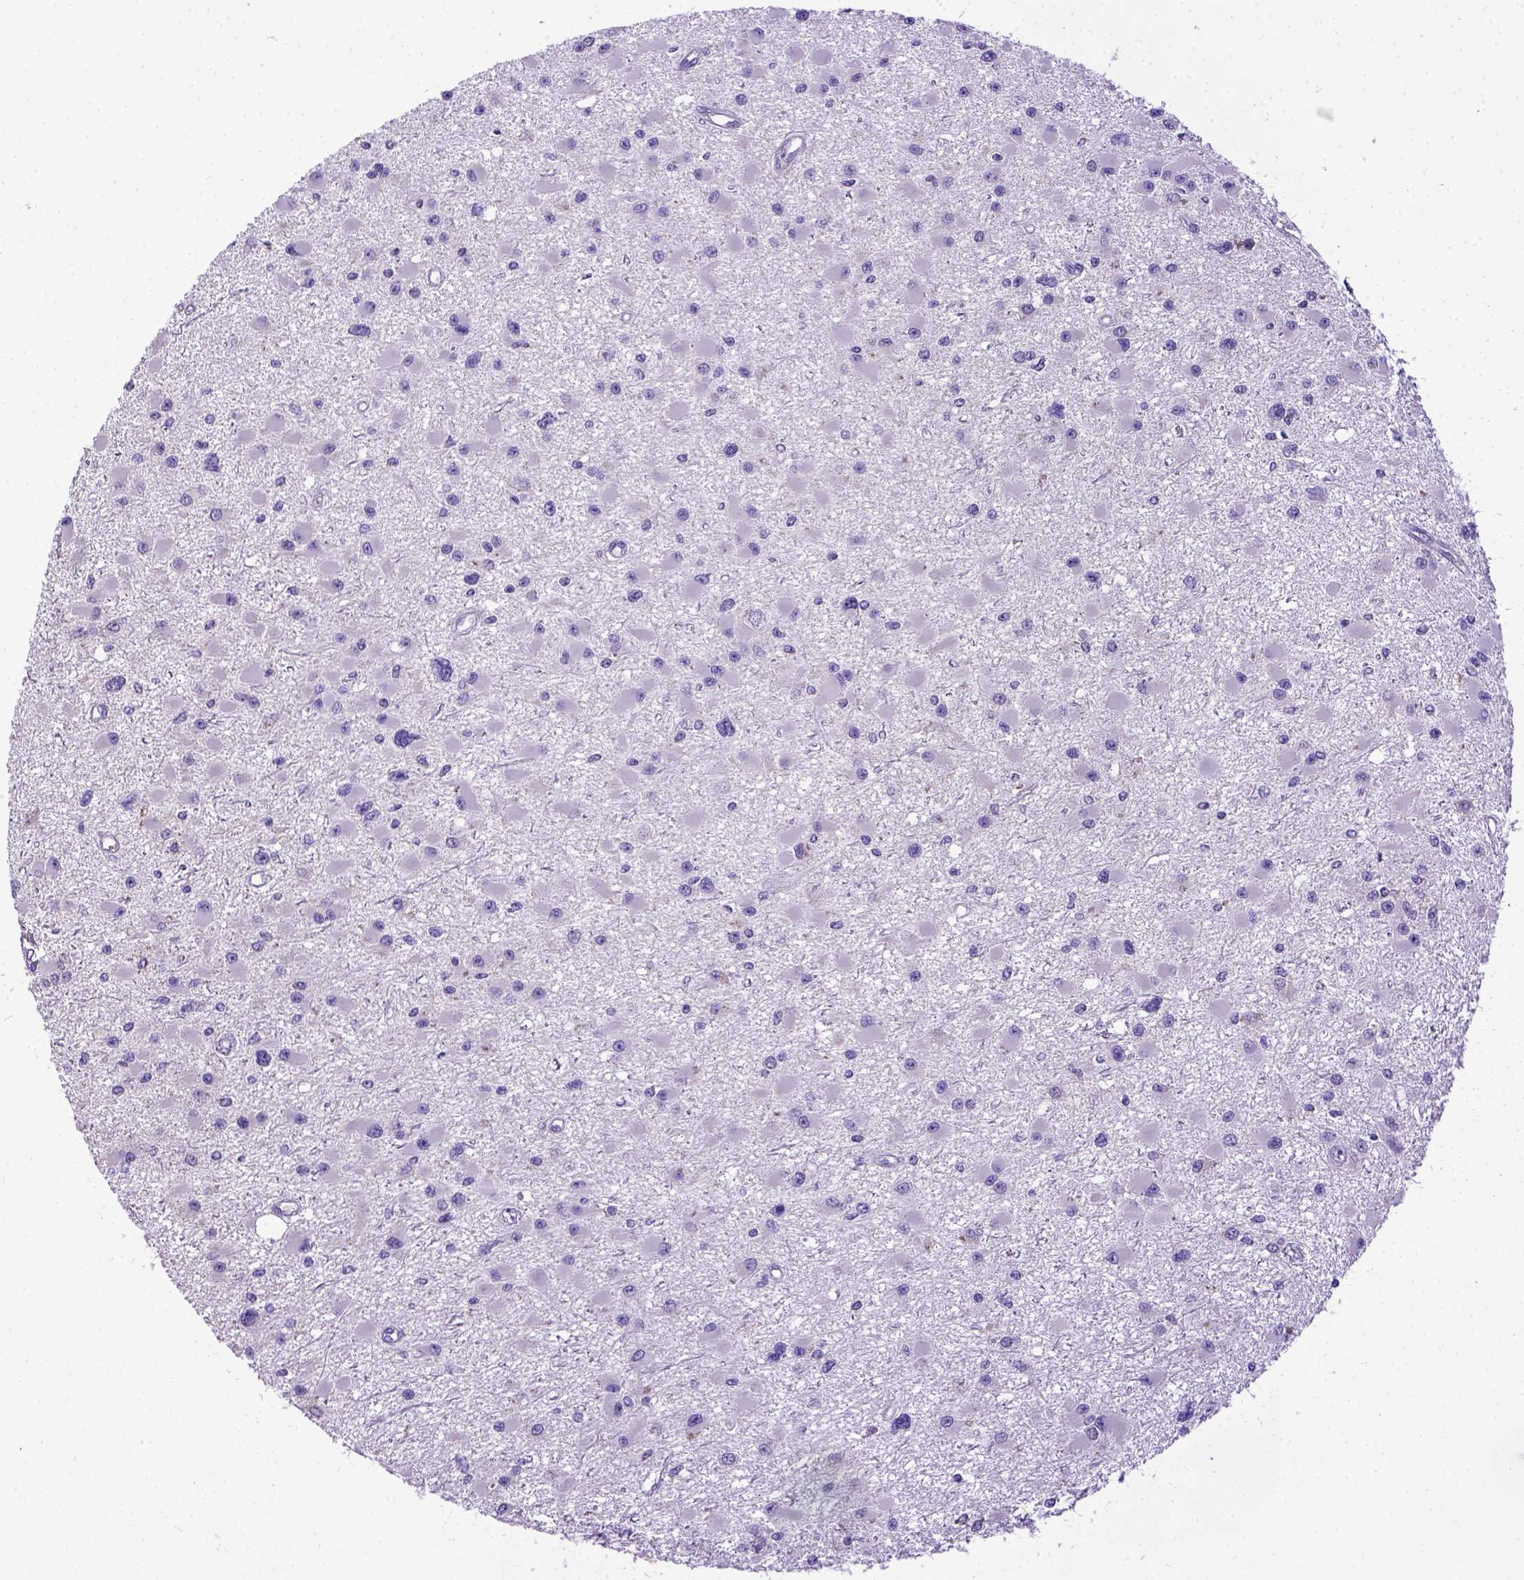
{"staining": {"intensity": "negative", "quantity": "none", "location": "none"}, "tissue": "glioma", "cell_type": "Tumor cells", "image_type": "cancer", "snomed": [{"axis": "morphology", "description": "Glioma, malignant, High grade"}, {"axis": "topography", "description": "Brain"}], "caption": "Immunohistochemistry (IHC) histopathology image of neoplastic tissue: human glioma stained with DAB demonstrates no significant protein positivity in tumor cells. The staining is performed using DAB (3,3'-diaminobenzidine) brown chromogen with nuclei counter-stained in using hematoxylin.", "gene": "SPEF1", "patient": {"sex": "male", "age": 54}}